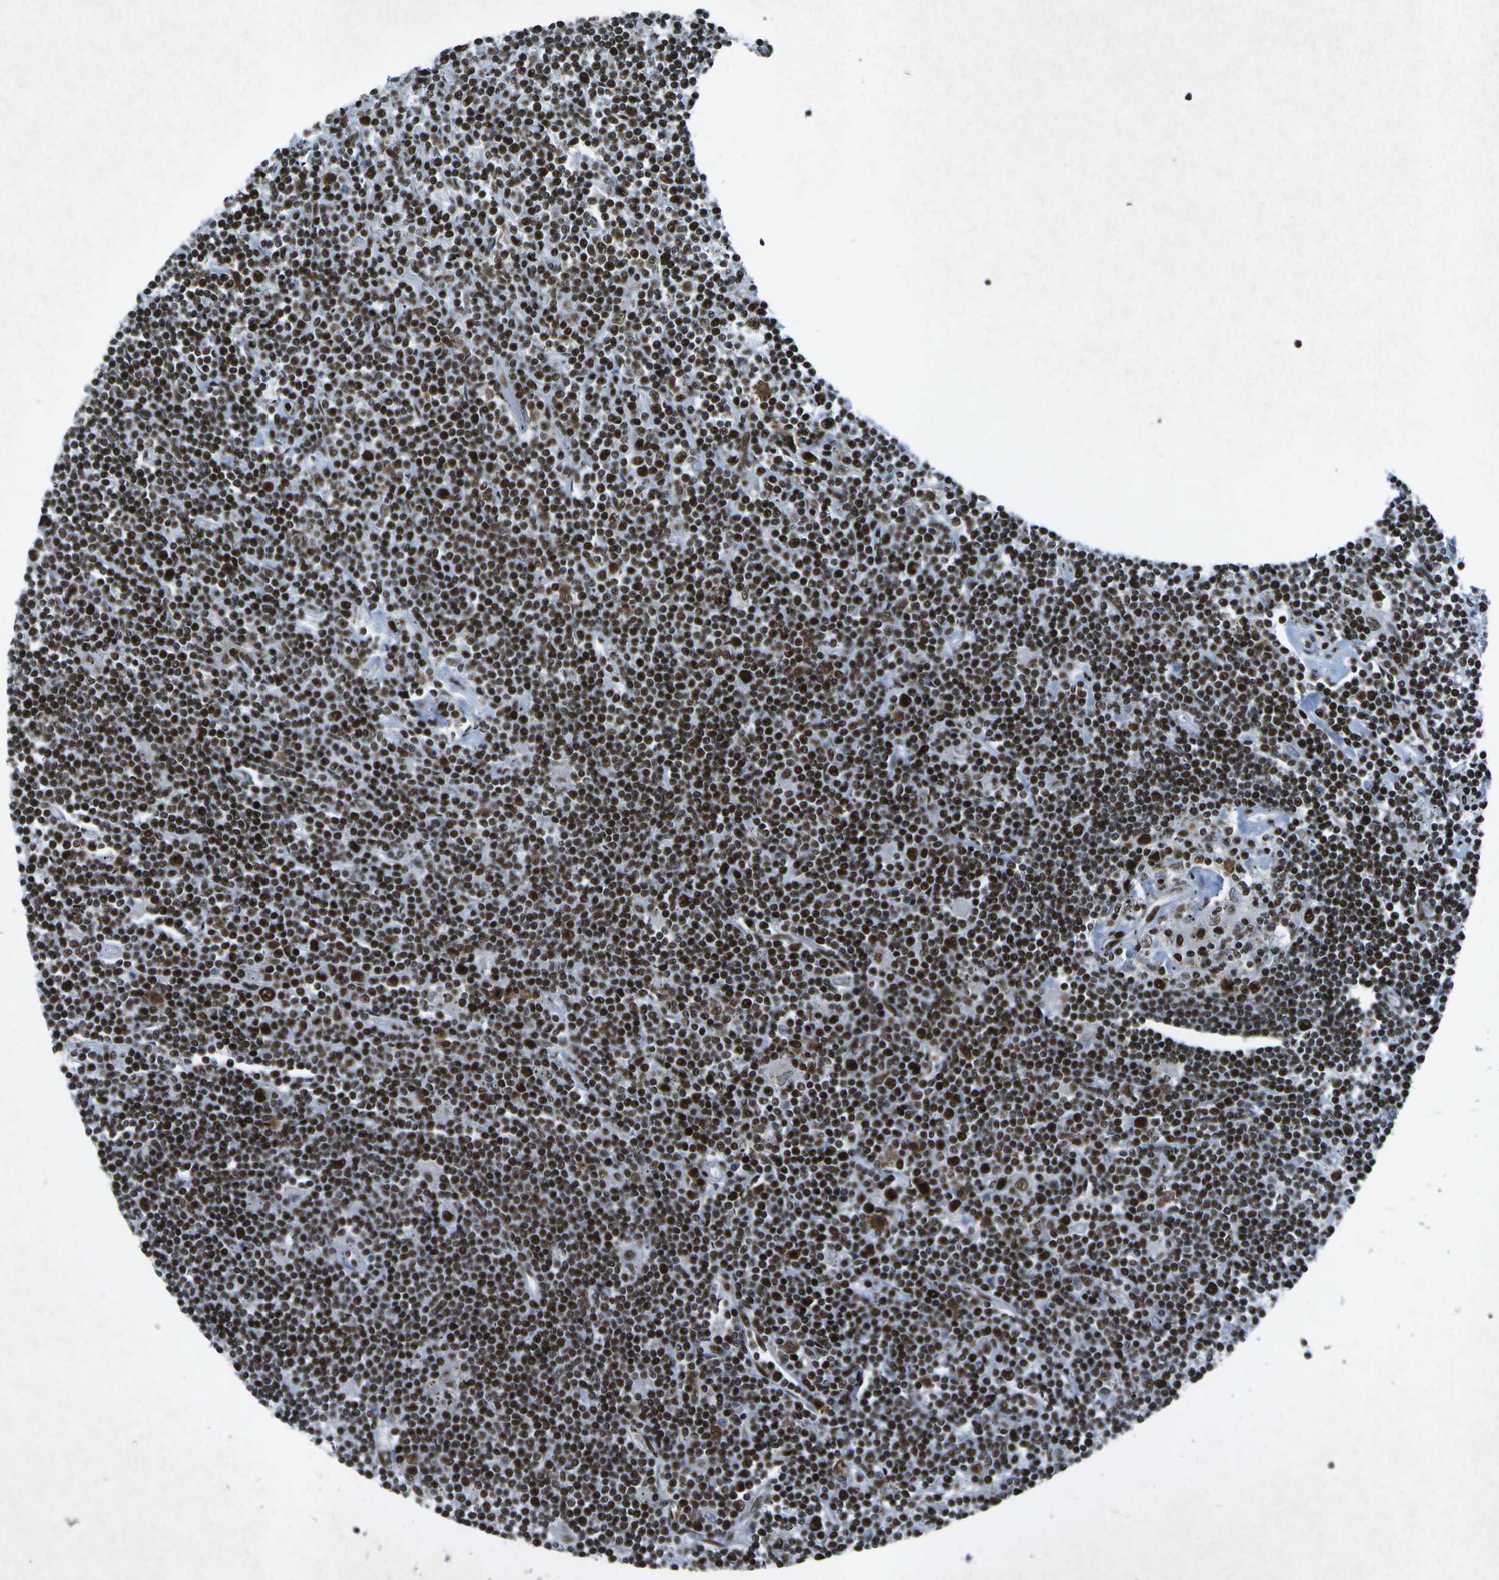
{"staining": {"intensity": "strong", "quantity": ">75%", "location": "nuclear"}, "tissue": "lymphoma", "cell_type": "Tumor cells", "image_type": "cancer", "snomed": [{"axis": "morphology", "description": "Malignant lymphoma, non-Hodgkin's type, Low grade"}, {"axis": "topography", "description": "Spleen"}], "caption": "Strong nuclear expression for a protein is identified in approximately >75% of tumor cells of malignant lymphoma, non-Hodgkin's type (low-grade) using IHC.", "gene": "MTA2", "patient": {"sex": "male", "age": 76}}